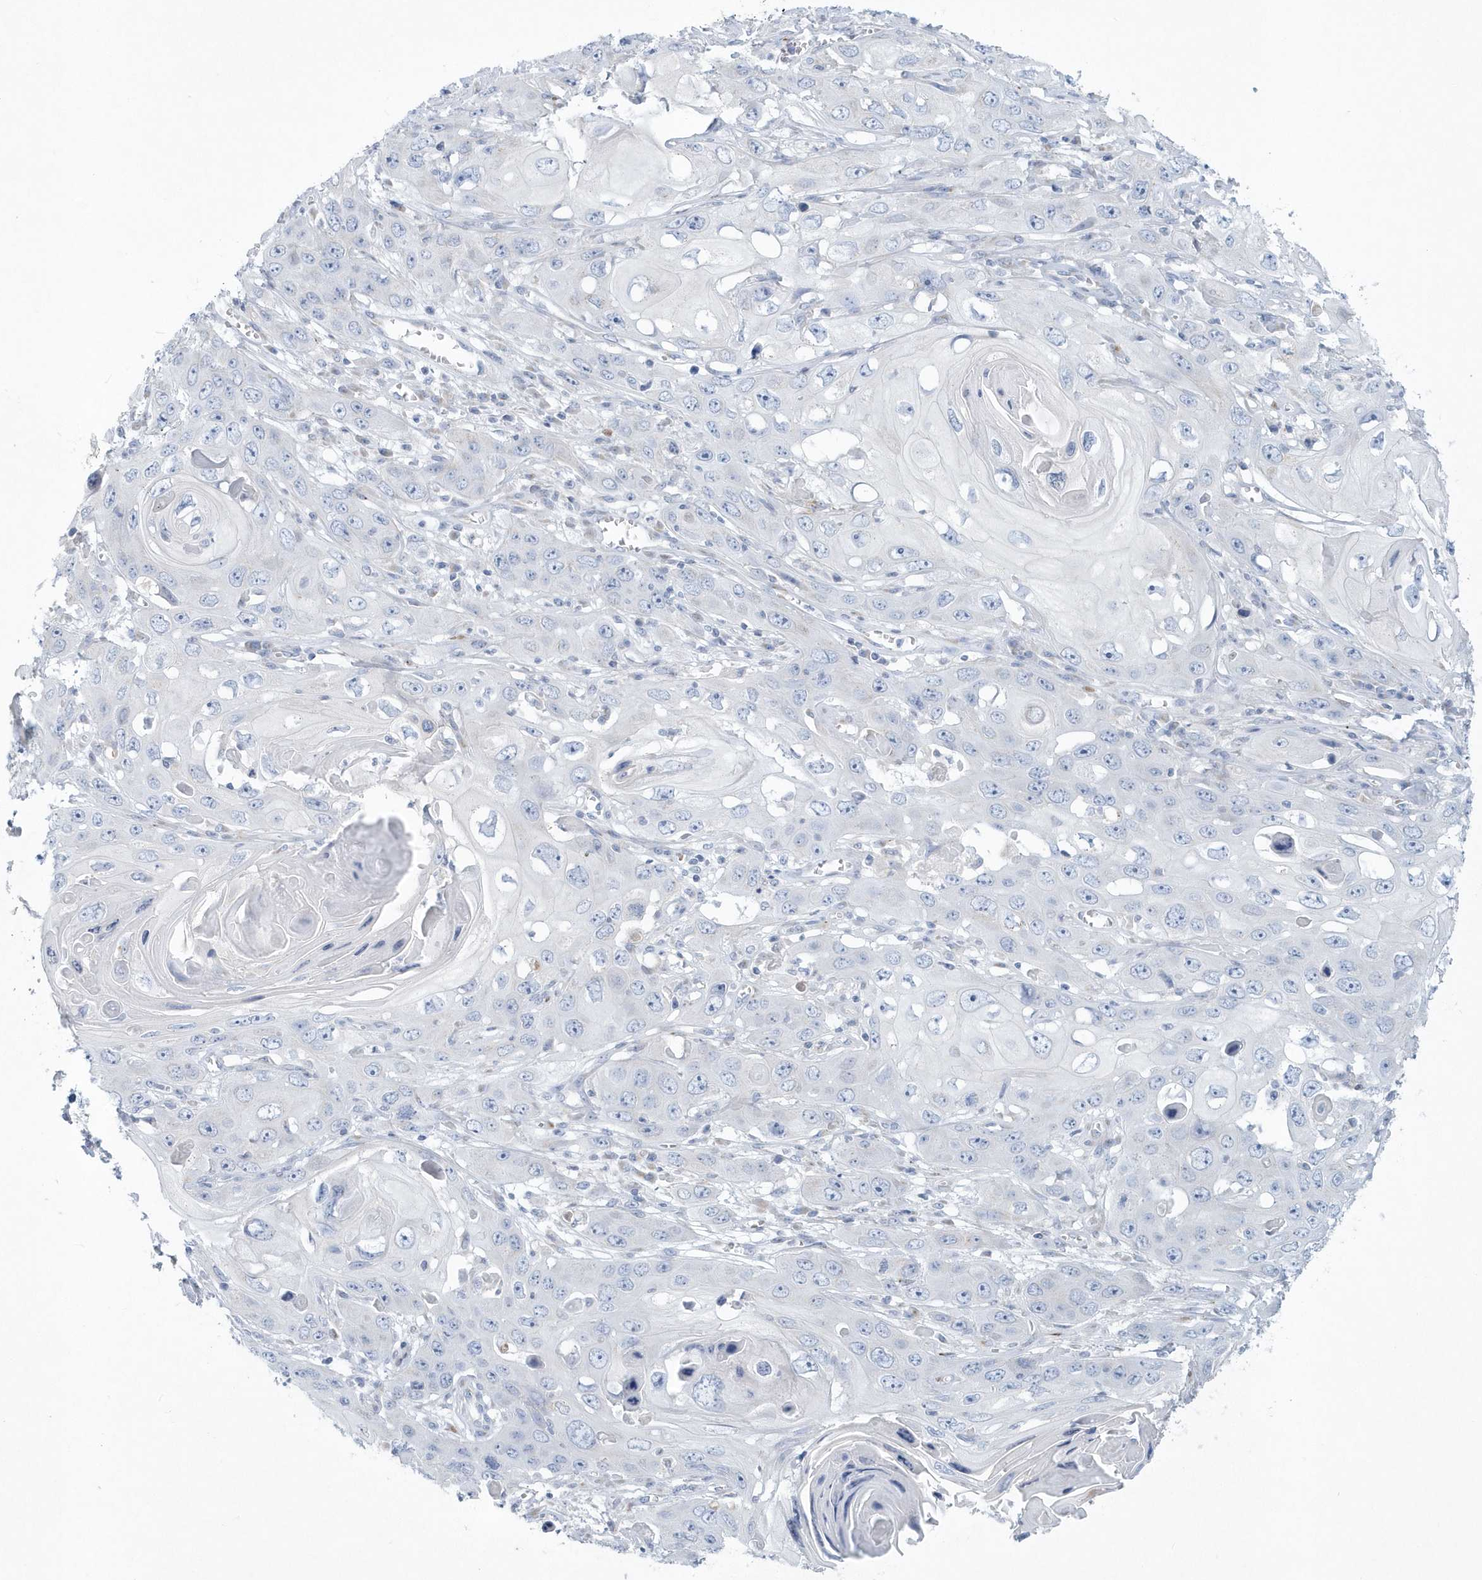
{"staining": {"intensity": "negative", "quantity": "none", "location": "none"}, "tissue": "skin cancer", "cell_type": "Tumor cells", "image_type": "cancer", "snomed": [{"axis": "morphology", "description": "Squamous cell carcinoma, NOS"}, {"axis": "topography", "description": "Skin"}], "caption": "IHC of skin cancer (squamous cell carcinoma) displays no positivity in tumor cells.", "gene": "SPATA18", "patient": {"sex": "male", "age": 55}}